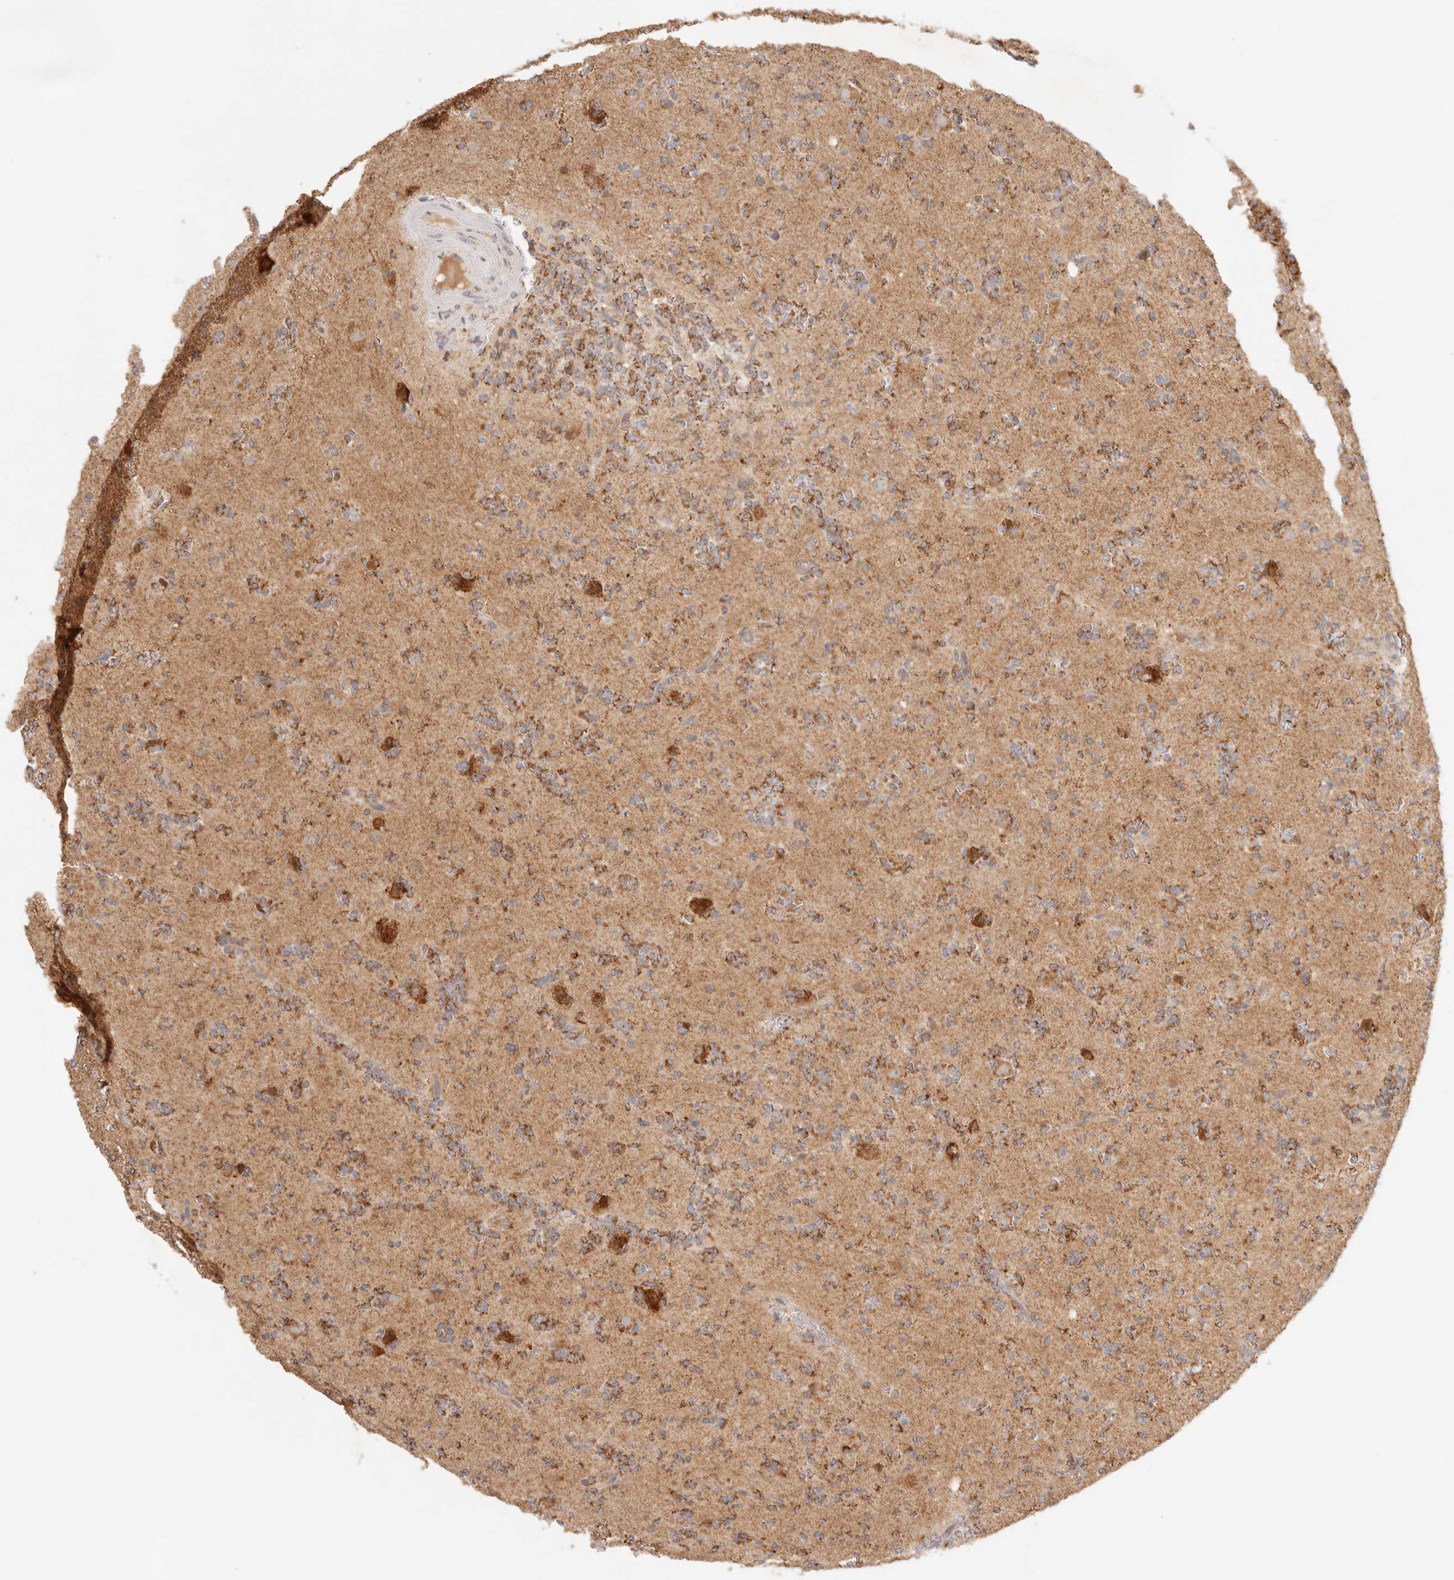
{"staining": {"intensity": "moderate", "quantity": ">75%", "location": "cytoplasmic/membranous"}, "tissue": "glioma", "cell_type": "Tumor cells", "image_type": "cancer", "snomed": [{"axis": "morphology", "description": "Glioma, malignant, High grade"}, {"axis": "topography", "description": "Brain"}], "caption": "Protein expression analysis of human glioma reveals moderate cytoplasmic/membranous positivity in approximately >75% of tumor cells.", "gene": "COA6", "patient": {"sex": "female", "age": 62}}